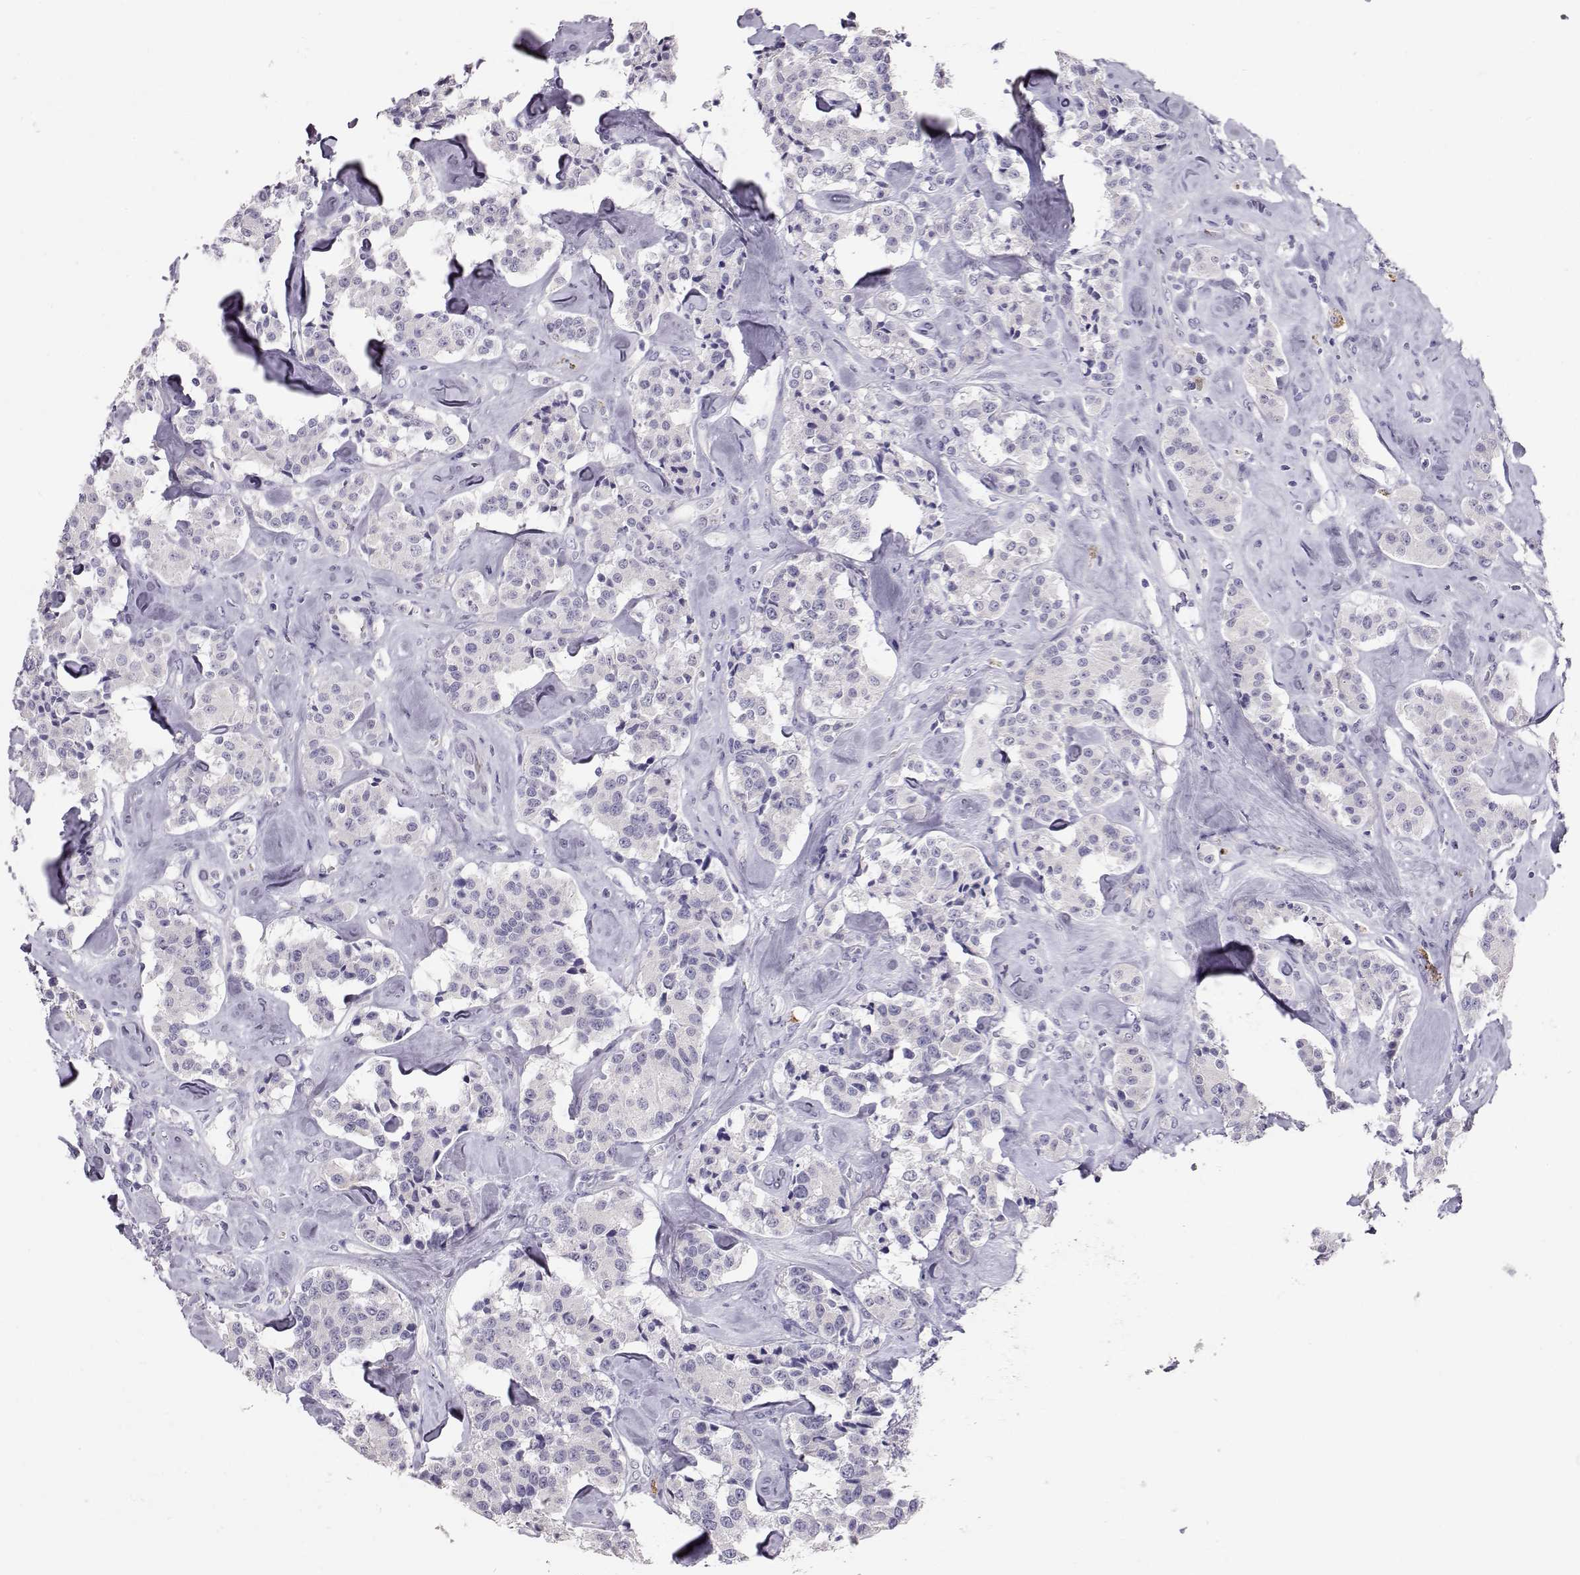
{"staining": {"intensity": "negative", "quantity": "none", "location": "none"}, "tissue": "carcinoid", "cell_type": "Tumor cells", "image_type": "cancer", "snomed": [{"axis": "morphology", "description": "Carcinoid, malignant, NOS"}, {"axis": "topography", "description": "Pancreas"}], "caption": "Human carcinoid (malignant) stained for a protein using immunohistochemistry (IHC) demonstrates no positivity in tumor cells.", "gene": "RD3", "patient": {"sex": "male", "age": 41}}